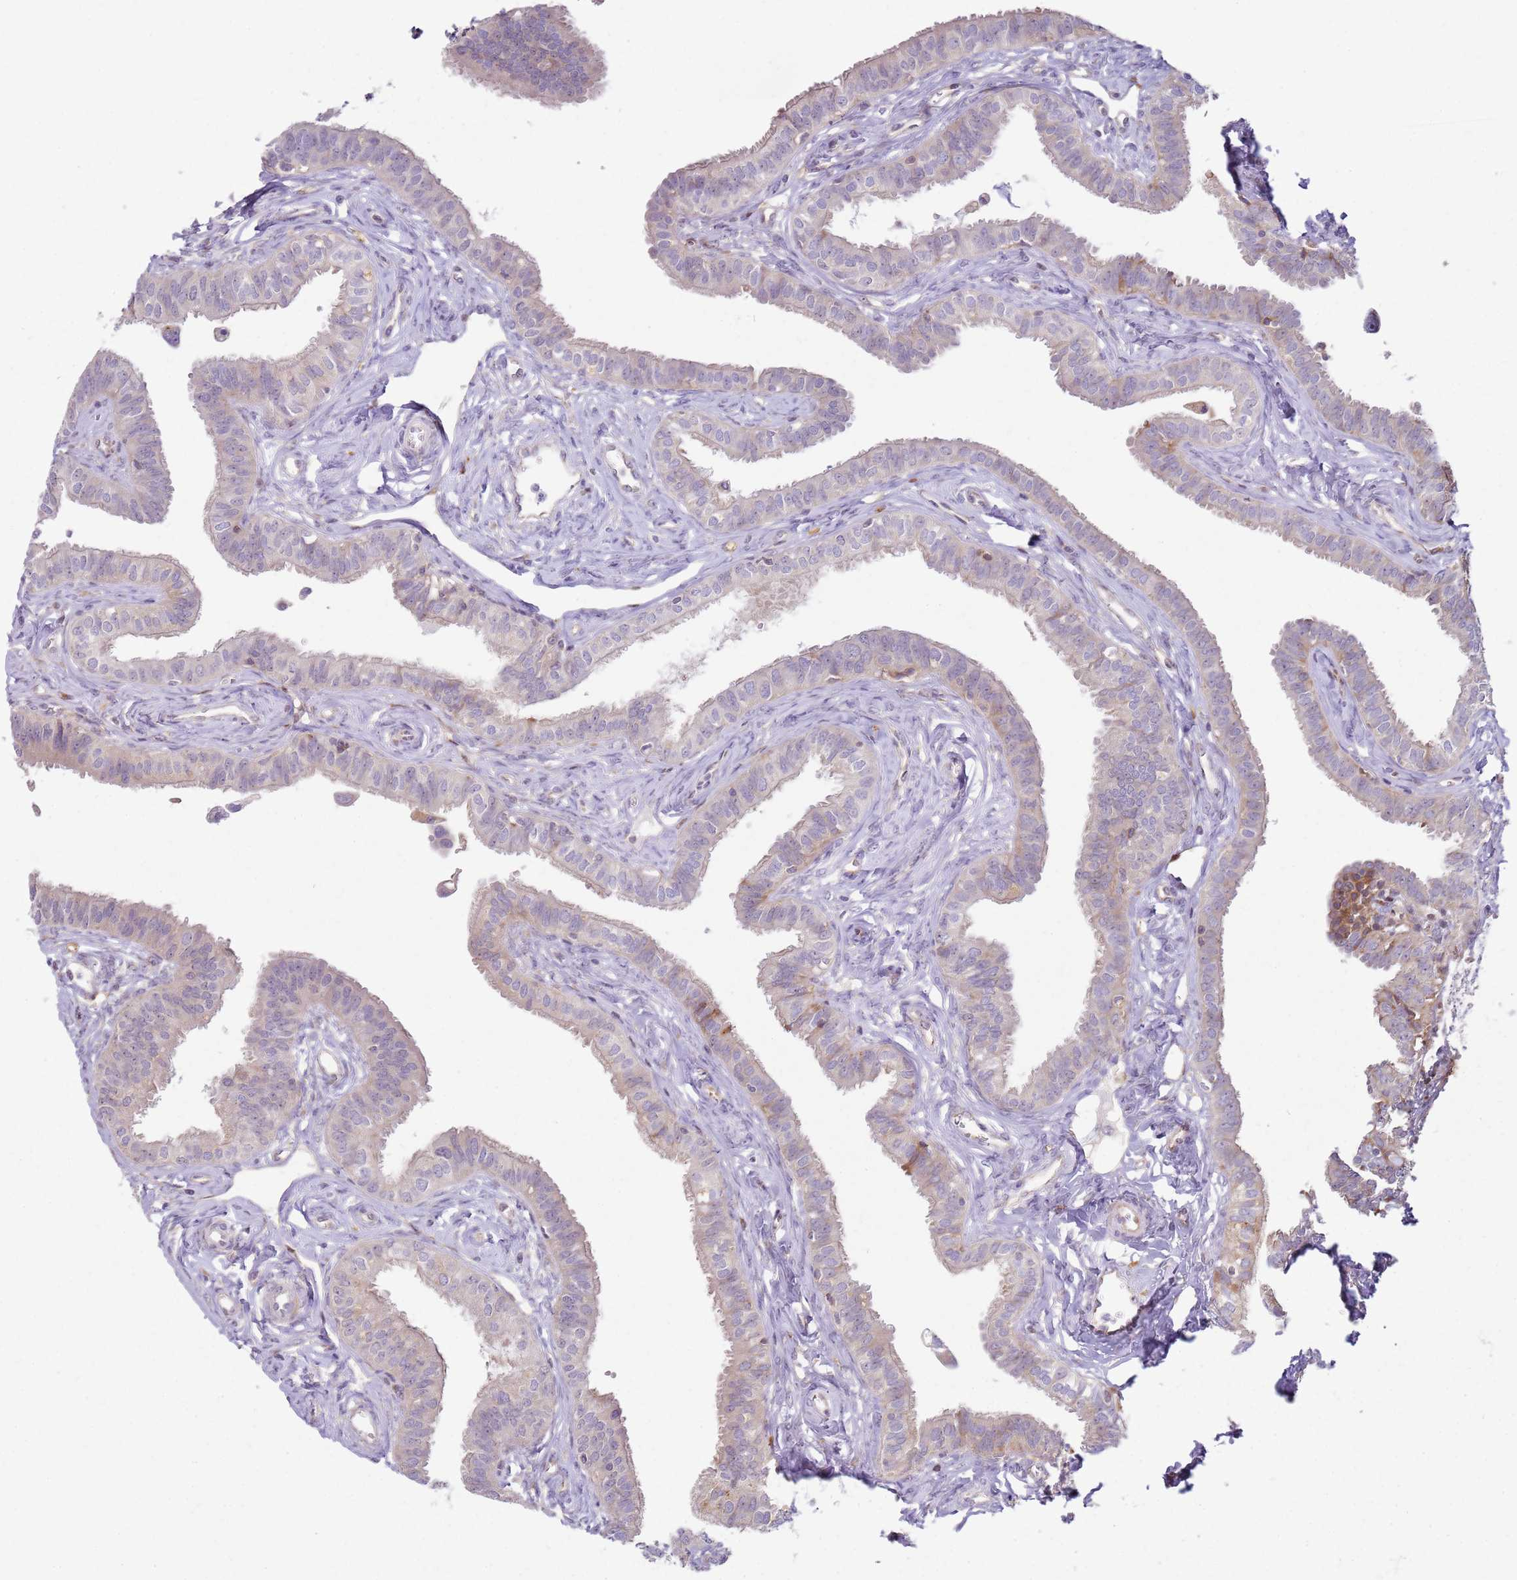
{"staining": {"intensity": "moderate", "quantity": "25%-75%", "location": "cytoplasmic/membranous"}, "tissue": "fallopian tube", "cell_type": "Glandular cells", "image_type": "normal", "snomed": [{"axis": "morphology", "description": "Normal tissue, NOS"}, {"axis": "morphology", "description": "Carcinoma, NOS"}, {"axis": "topography", "description": "Fallopian tube"}, {"axis": "topography", "description": "Ovary"}], "caption": "About 25%-75% of glandular cells in benign fallopian tube show moderate cytoplasmic/membranous protein positivity as visualized by brown immunohistochemical staining.", "gene": "GRAP", "patient": {"sex": "female", "age": 59}}